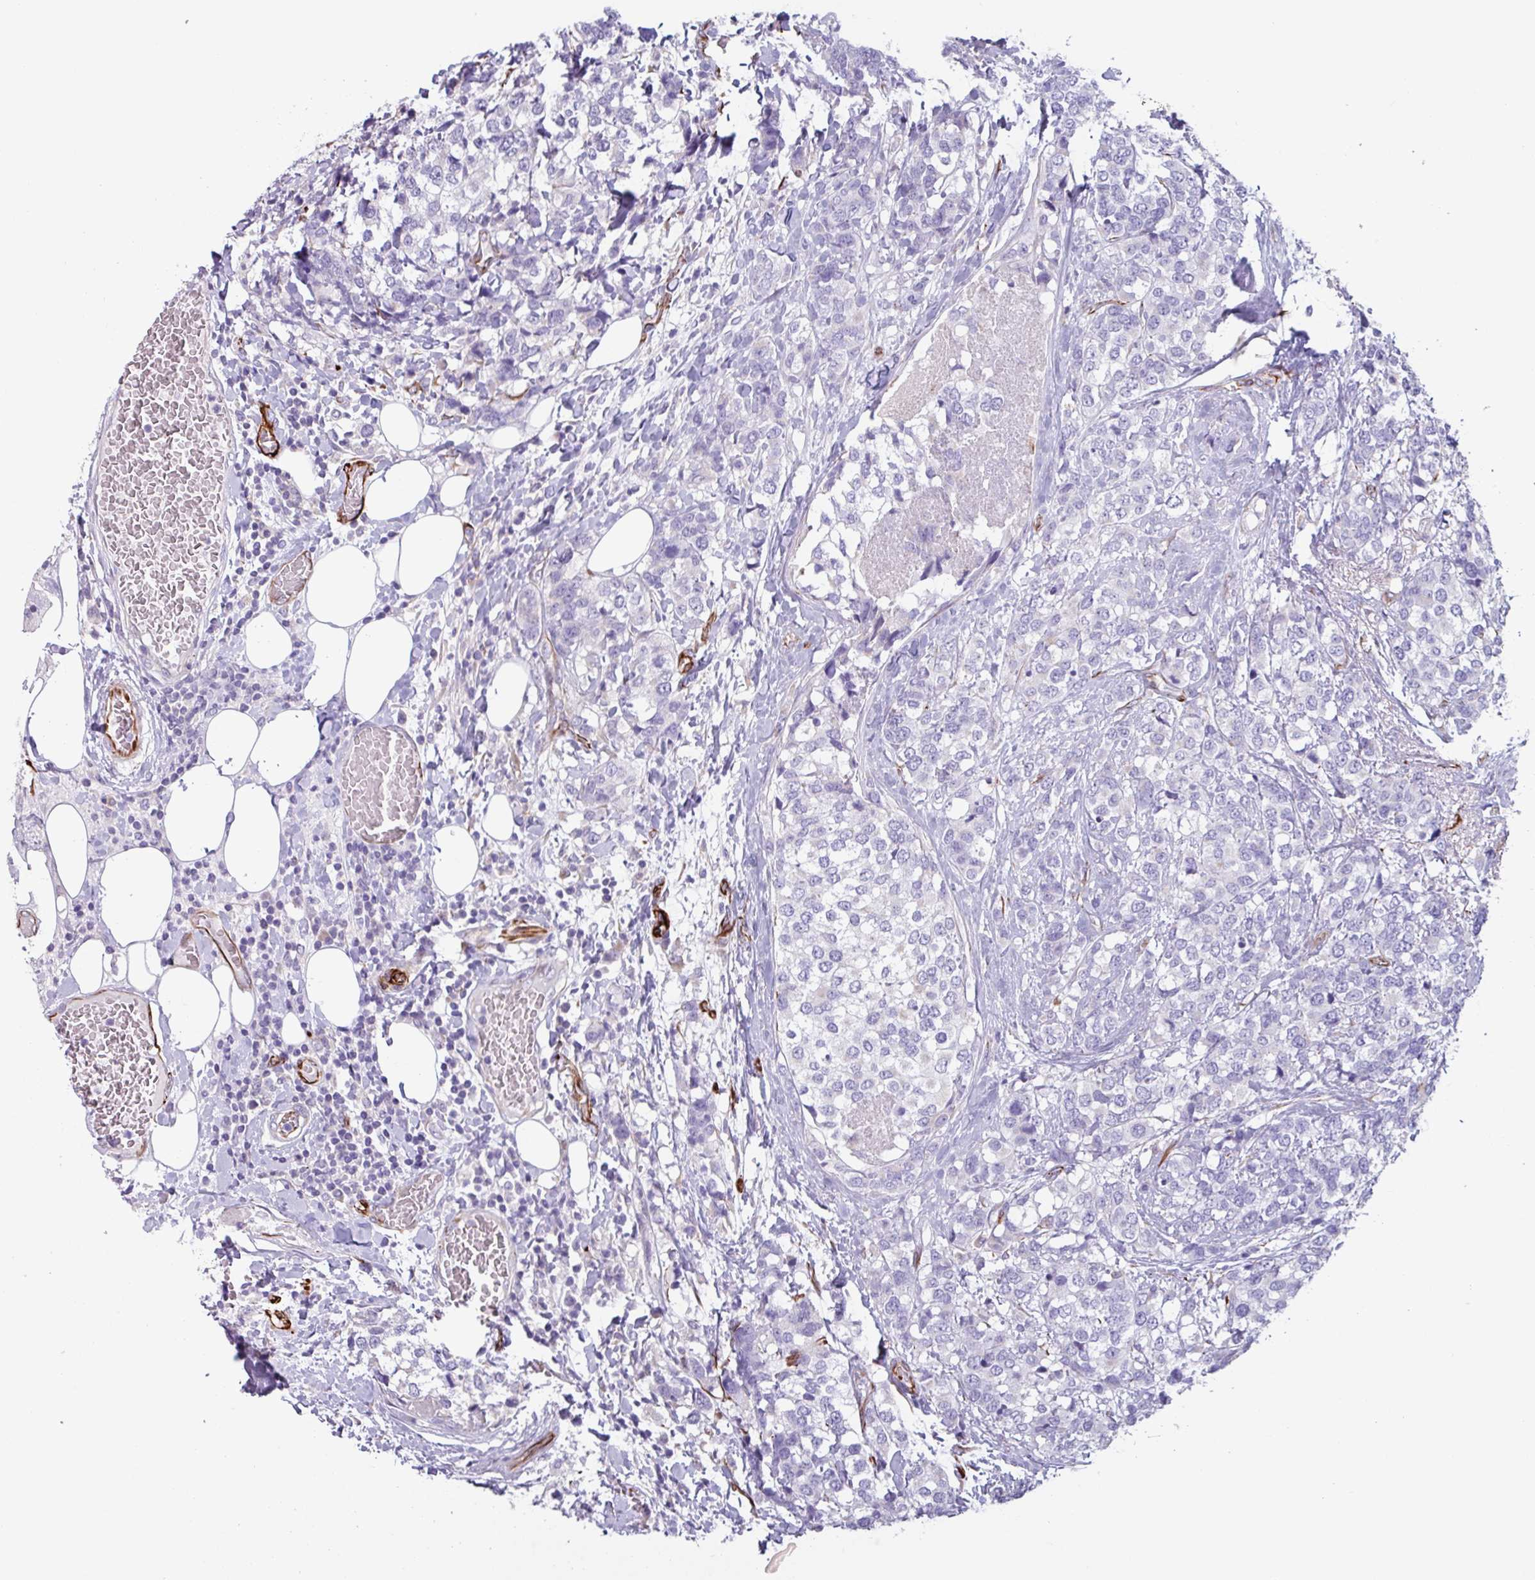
{"staining": {"intensity": "negative", "quantity": "none", "location": "none"}, "tissue": "breast cancer", "cell_type": "Tumor cells", "image_type": "cancer", "snomed": [{"axis": "morphology", "description": "Lobular carcinoma"}, {"axis": "topography", "description": "Breast"}], "caption": "Immunohistochemistry photomicrograph of neoplastic tissue: human lobular carcinoma (breast) stained with DAB (3,3'-diaminobenzidine) shows no significant protein staining in tumor cells.", "gene": "BTD", "patient": {"sex": "female", "age": 59}}